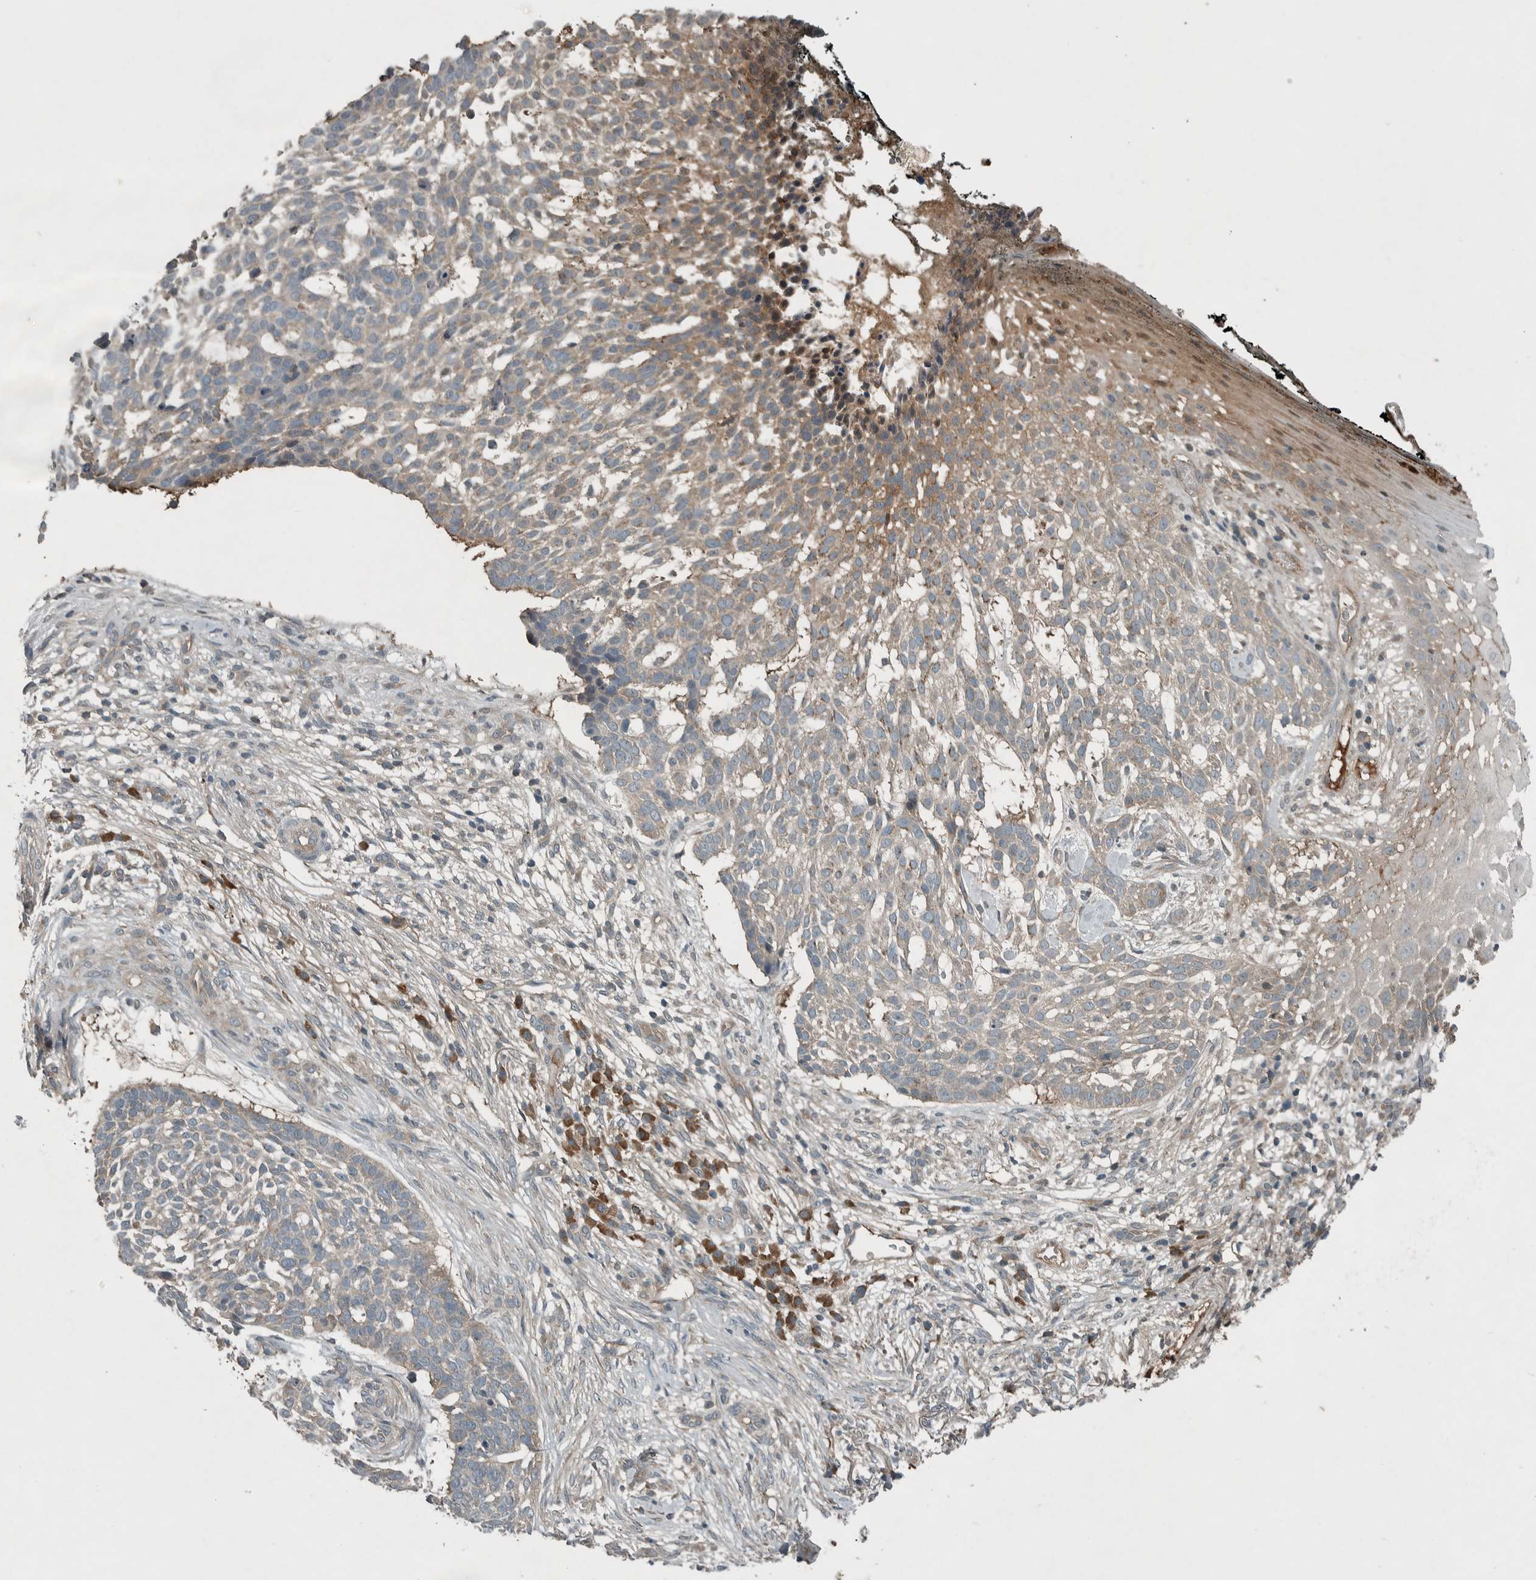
{"staining": {"intensity": "weak", "quantity": "25%-75%", "location": "cytoplasmic/membranous"}, "tissue": "skin cancer", "cell_type": "Tumor cells", "image_type": "cancer", "snomed": [{"axis": "morphology", "description": "Basal cell carcinoma"}, {"axis": "topography", "description": "Skin"}], "caption": "DAB (3,3'-diaminobenzidine) immunohistochemical staining of human skin cancer (basal cell carcinoma) exhibits weak cytoplasmic/membranous protein positivity in approximately 25%-75% of tumor cells. Using DAB (3,3'-diaminobenzidine) (brown) and hematoxylin (blue) stains, captured at high magnification using brightfield microscopy.", "gene": "CLCN2", "patient": {"sex": "female", "age": 64}}